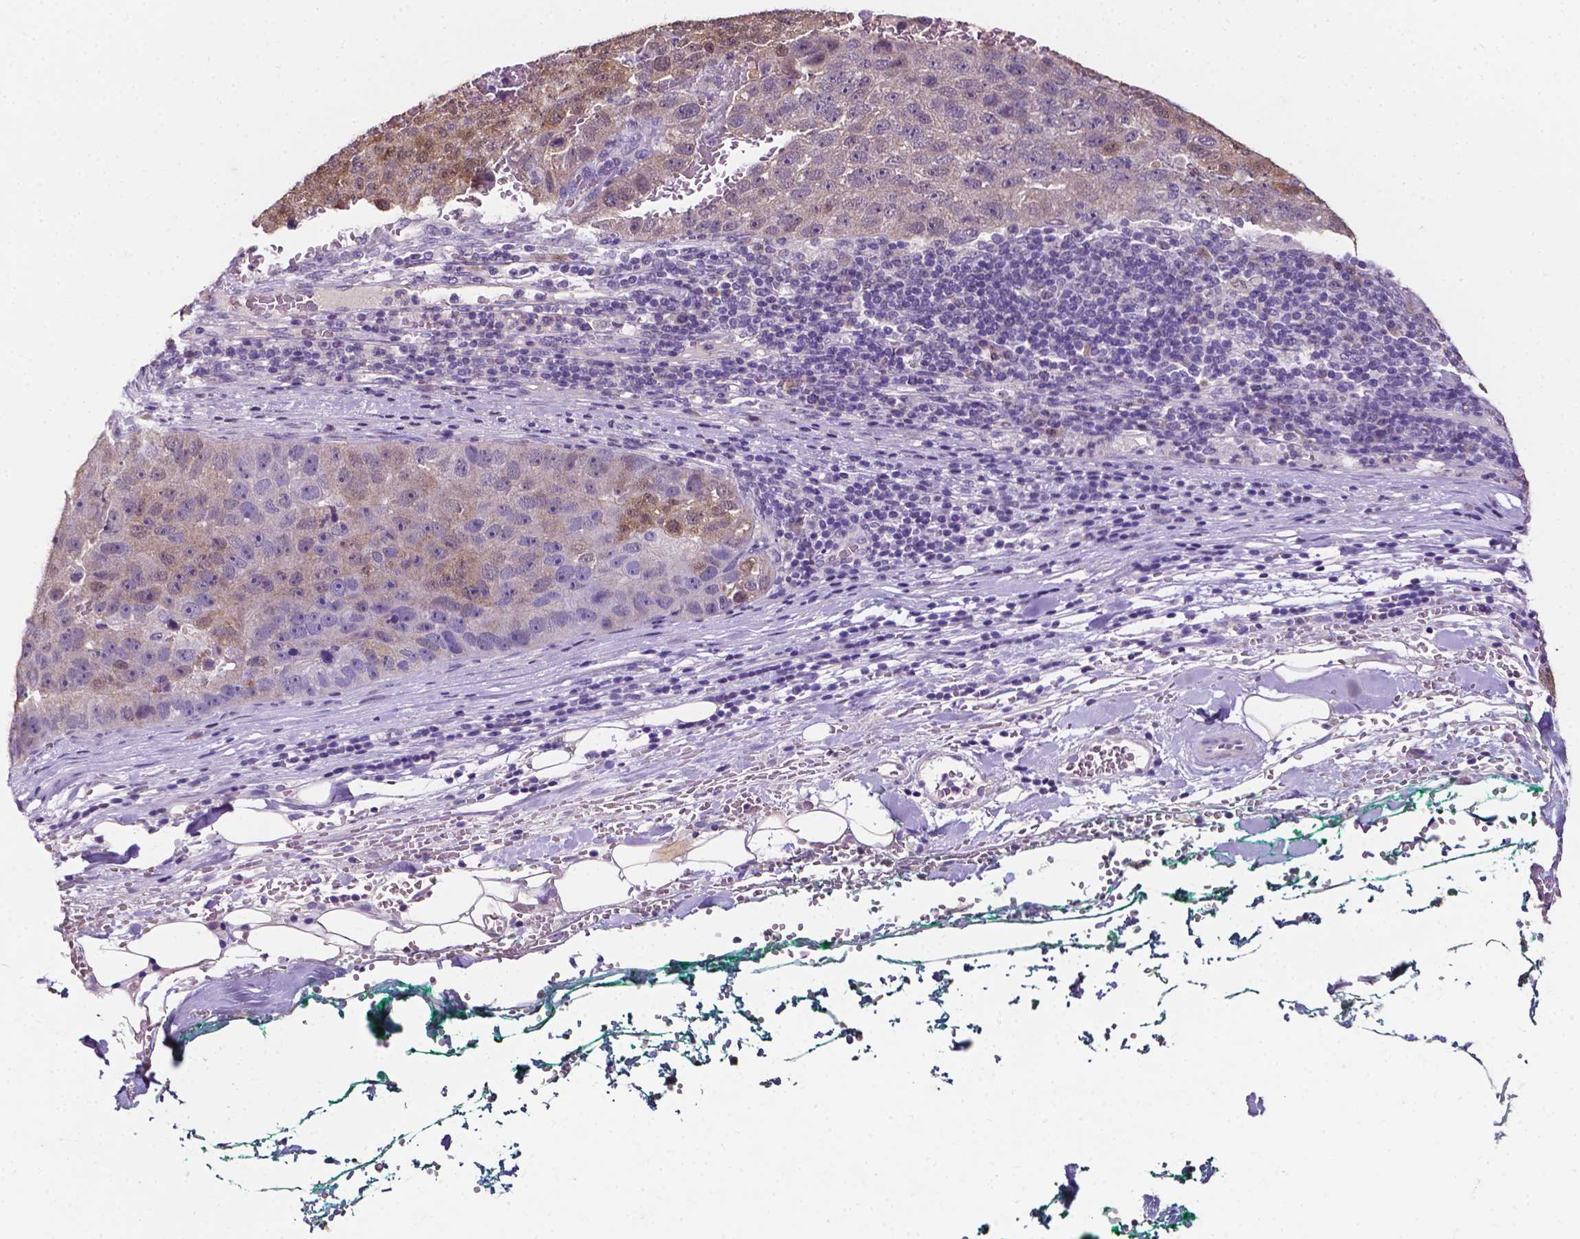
{"staining": {"intensity": "moderate", "quantity": ">75%", "location": "cytoplasmic/membranous,nuclear"}, "tissue": "pancreatic cancer", "cell_type": "Tumor cells", "image_type": "cancer", "snomed": [{"axis": "morphology", "description": "Adenocarcinoma, NOS"}, {"axis": "topography", "description": "Pancreas"}], "caption": "Pancreatic adenocarcinoma stained with a brown dye demonstrates moderate cytoplasmic/membranous and nuclear positive staining in approximately >75% of tumor cells.", "gene": "PSAT1", "patient": {"sex": "female", "age": 61}}